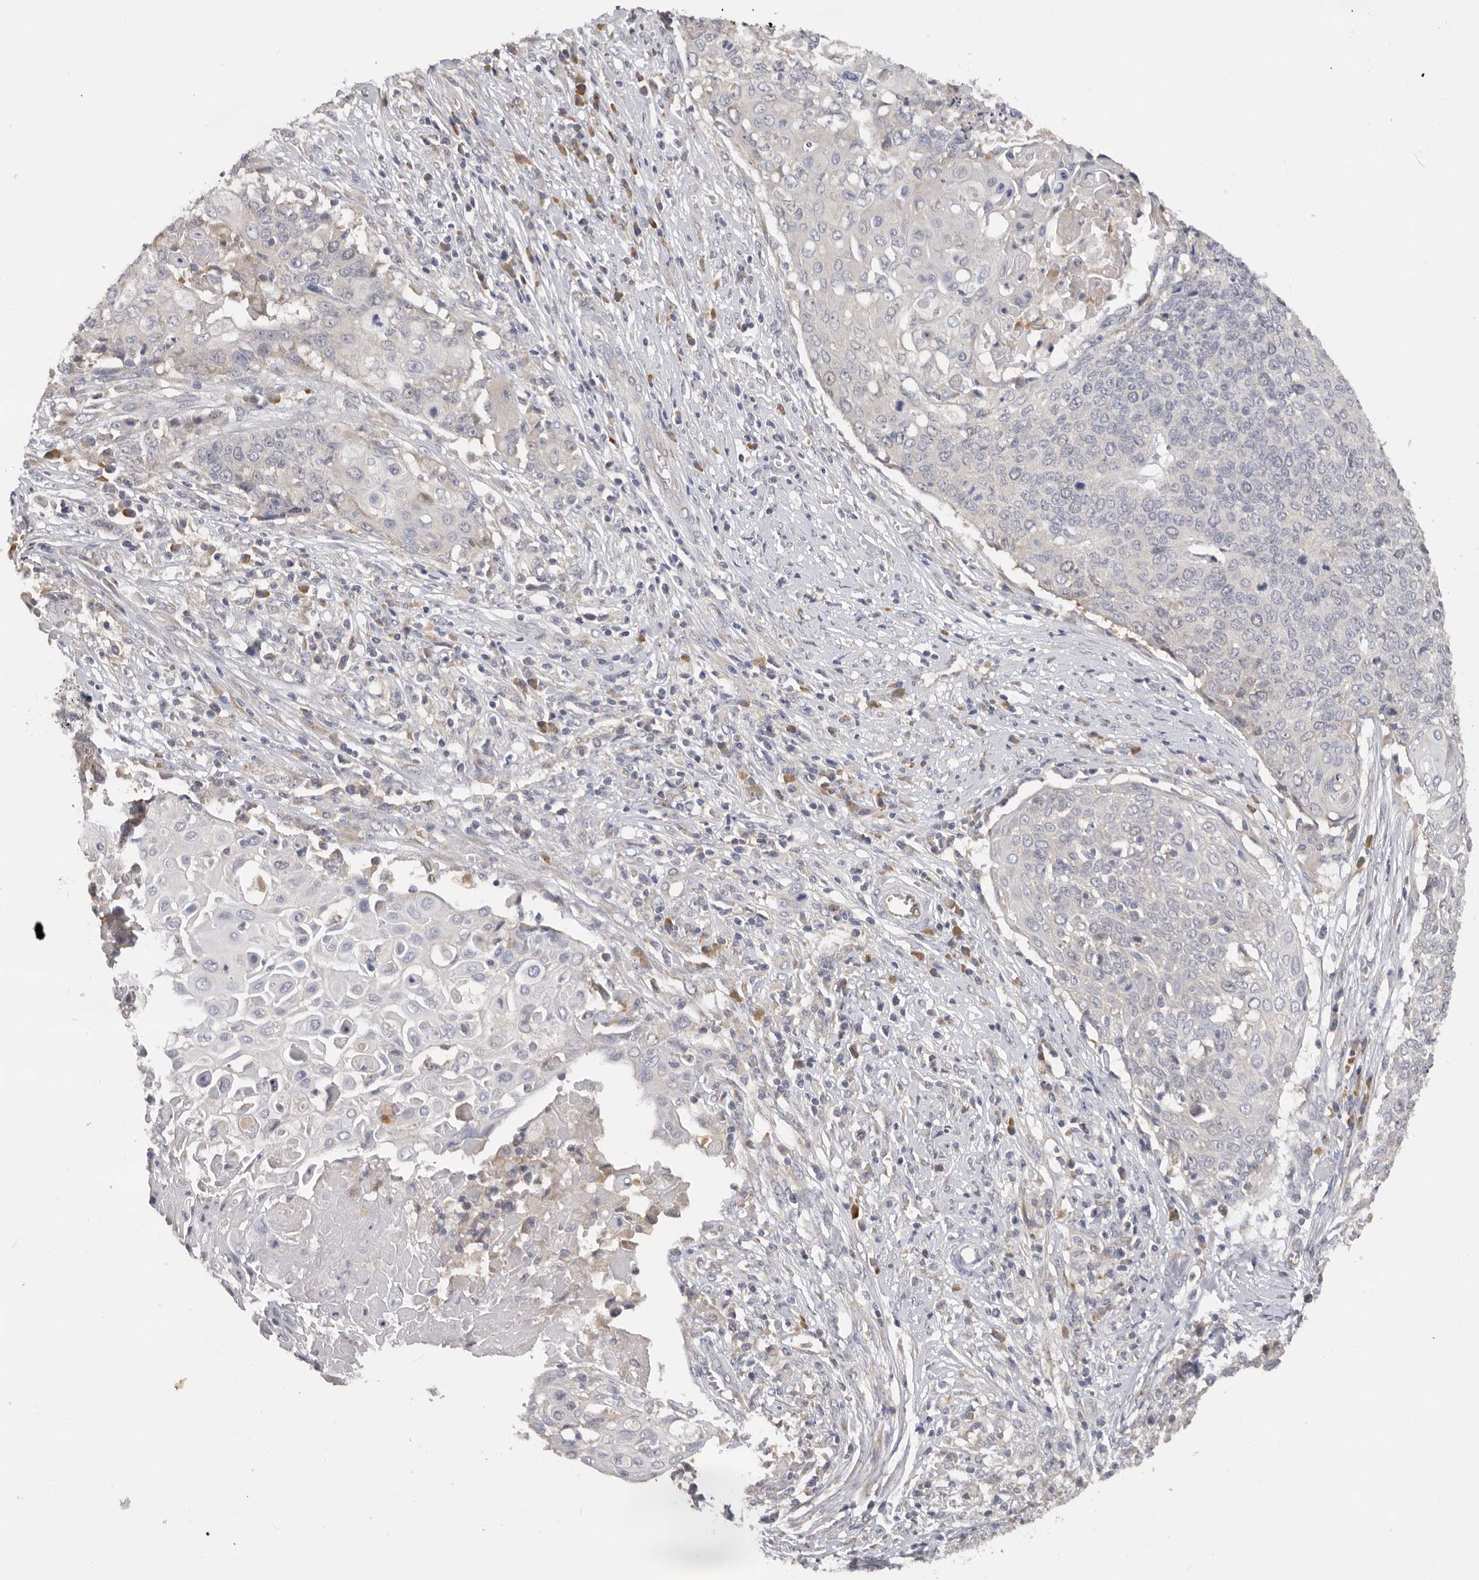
{"staining": {"intensity": "negative", "quantity": "none", "location": "none"}, "tissue": "cervical cancer", "cell_type": "Tumor cells", "image_type": "cancer", "snomed": [{"axis": "morphology", "description": "Squamous cell carcinoma, NOS"}, {"axis": "topography", "description": "Cervix"}], "caption": "Micrograph shows no significant protein positivity in tumor cells of squamous cell carcinoma (cervical).", "gene": "KIF2B", "patient": {"sex": "female", "age": 39}}